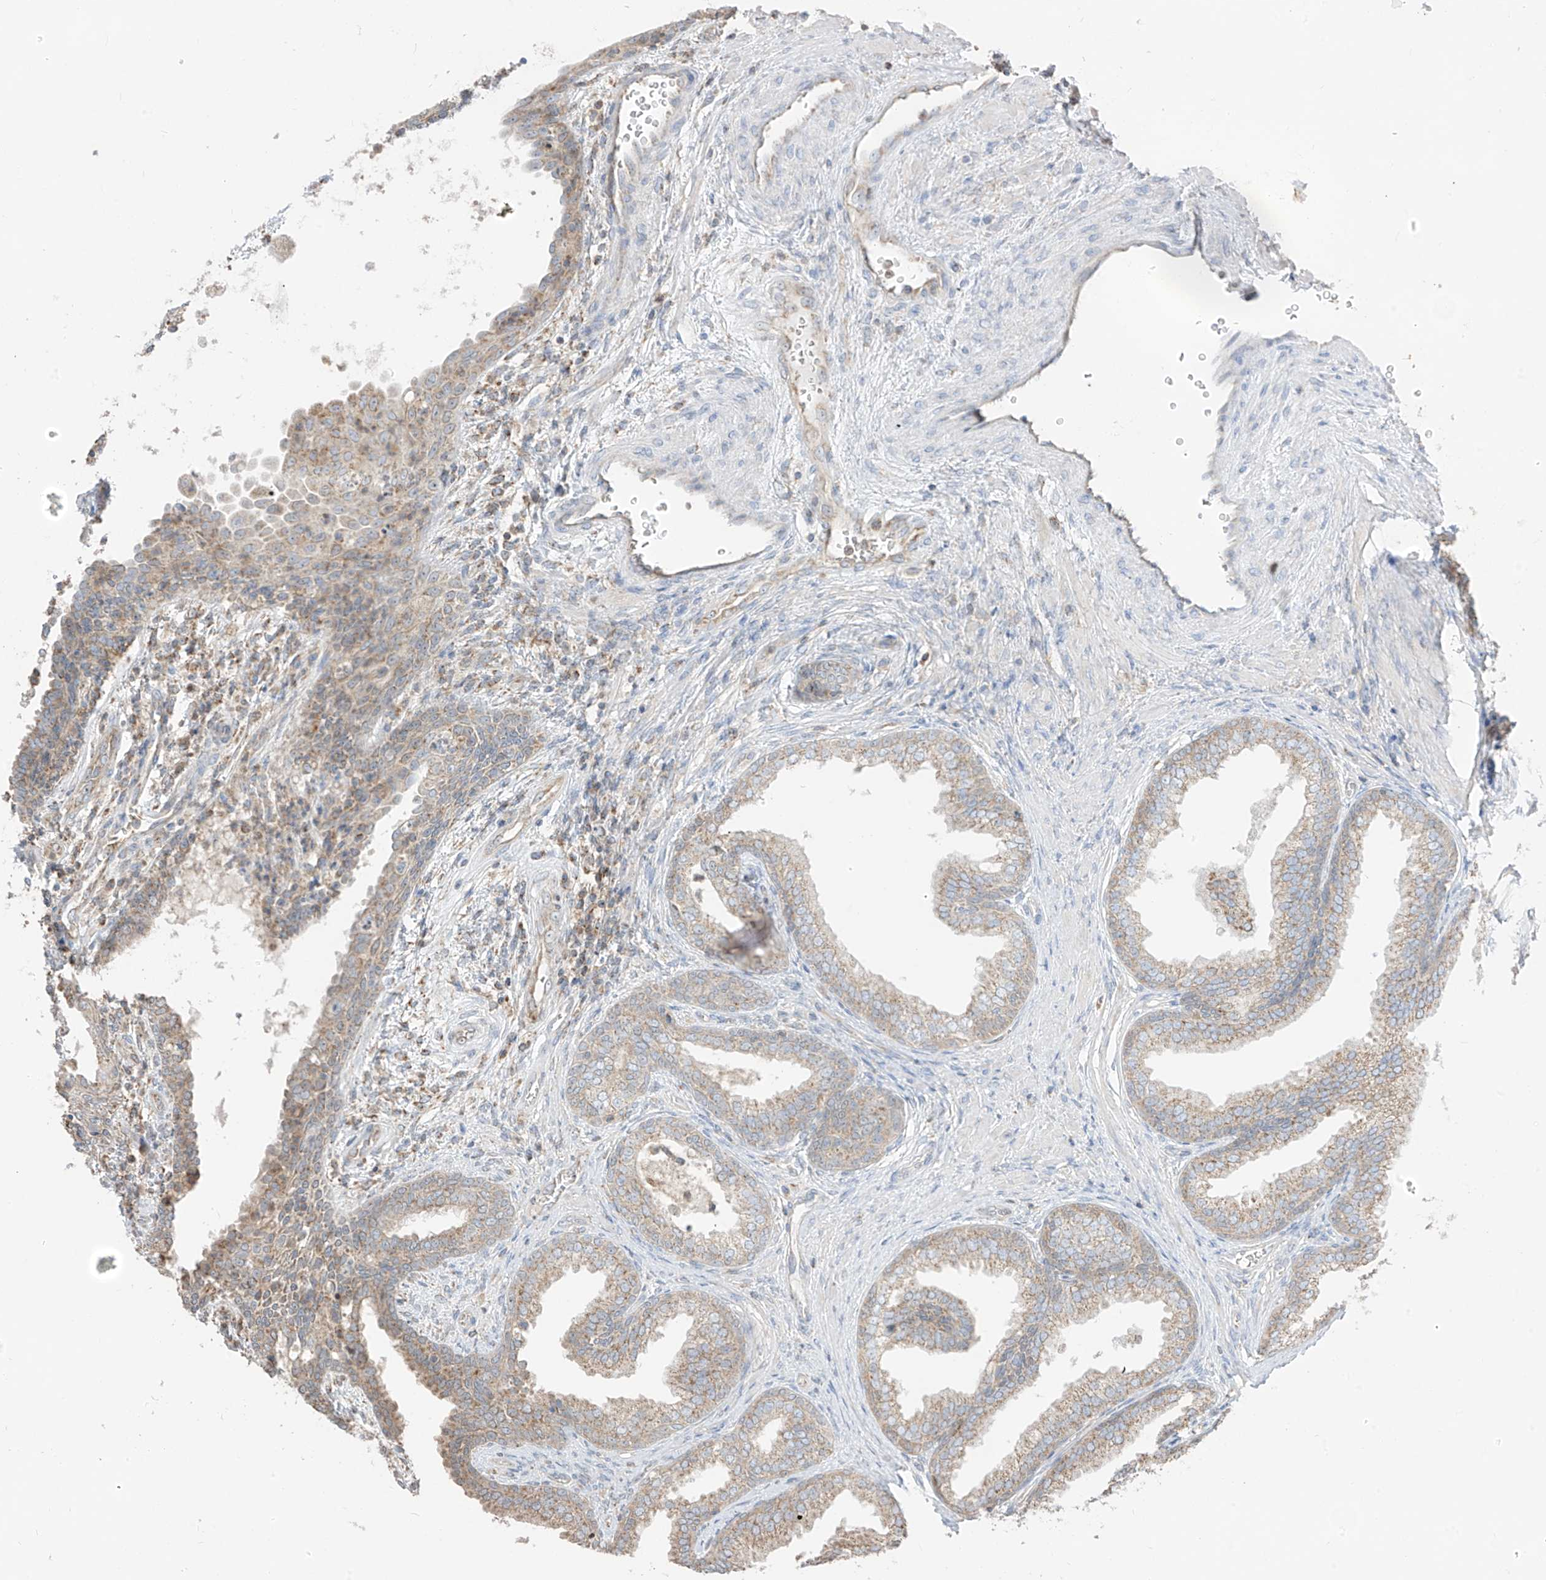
{"staining": {"intensity": "weak", "quantity": ">75%", "location": "cytoplasmic/membranous"}, "tissue": "prostate", "cell_type": "Glandular cells", "image_type": "normal", "snomed": [{"axis": "morphology", "description": "Normal tissue, NOS"}, {"axis": "topography", "description": "Prostate"}], "caption": "Prostate stained with DAB IHC displays low levels of weak cytoplasmic/membranous staining in approximately >75% of glandular cells. The protein of interest is stained brown, and the nuclei are stained in blue (DAB (3,3'-diaminobenzidine) IHC with brightfield microscopy, high magnification).", "gene": "ETHE1", "patient": {"sex": "male", "age": 76}}